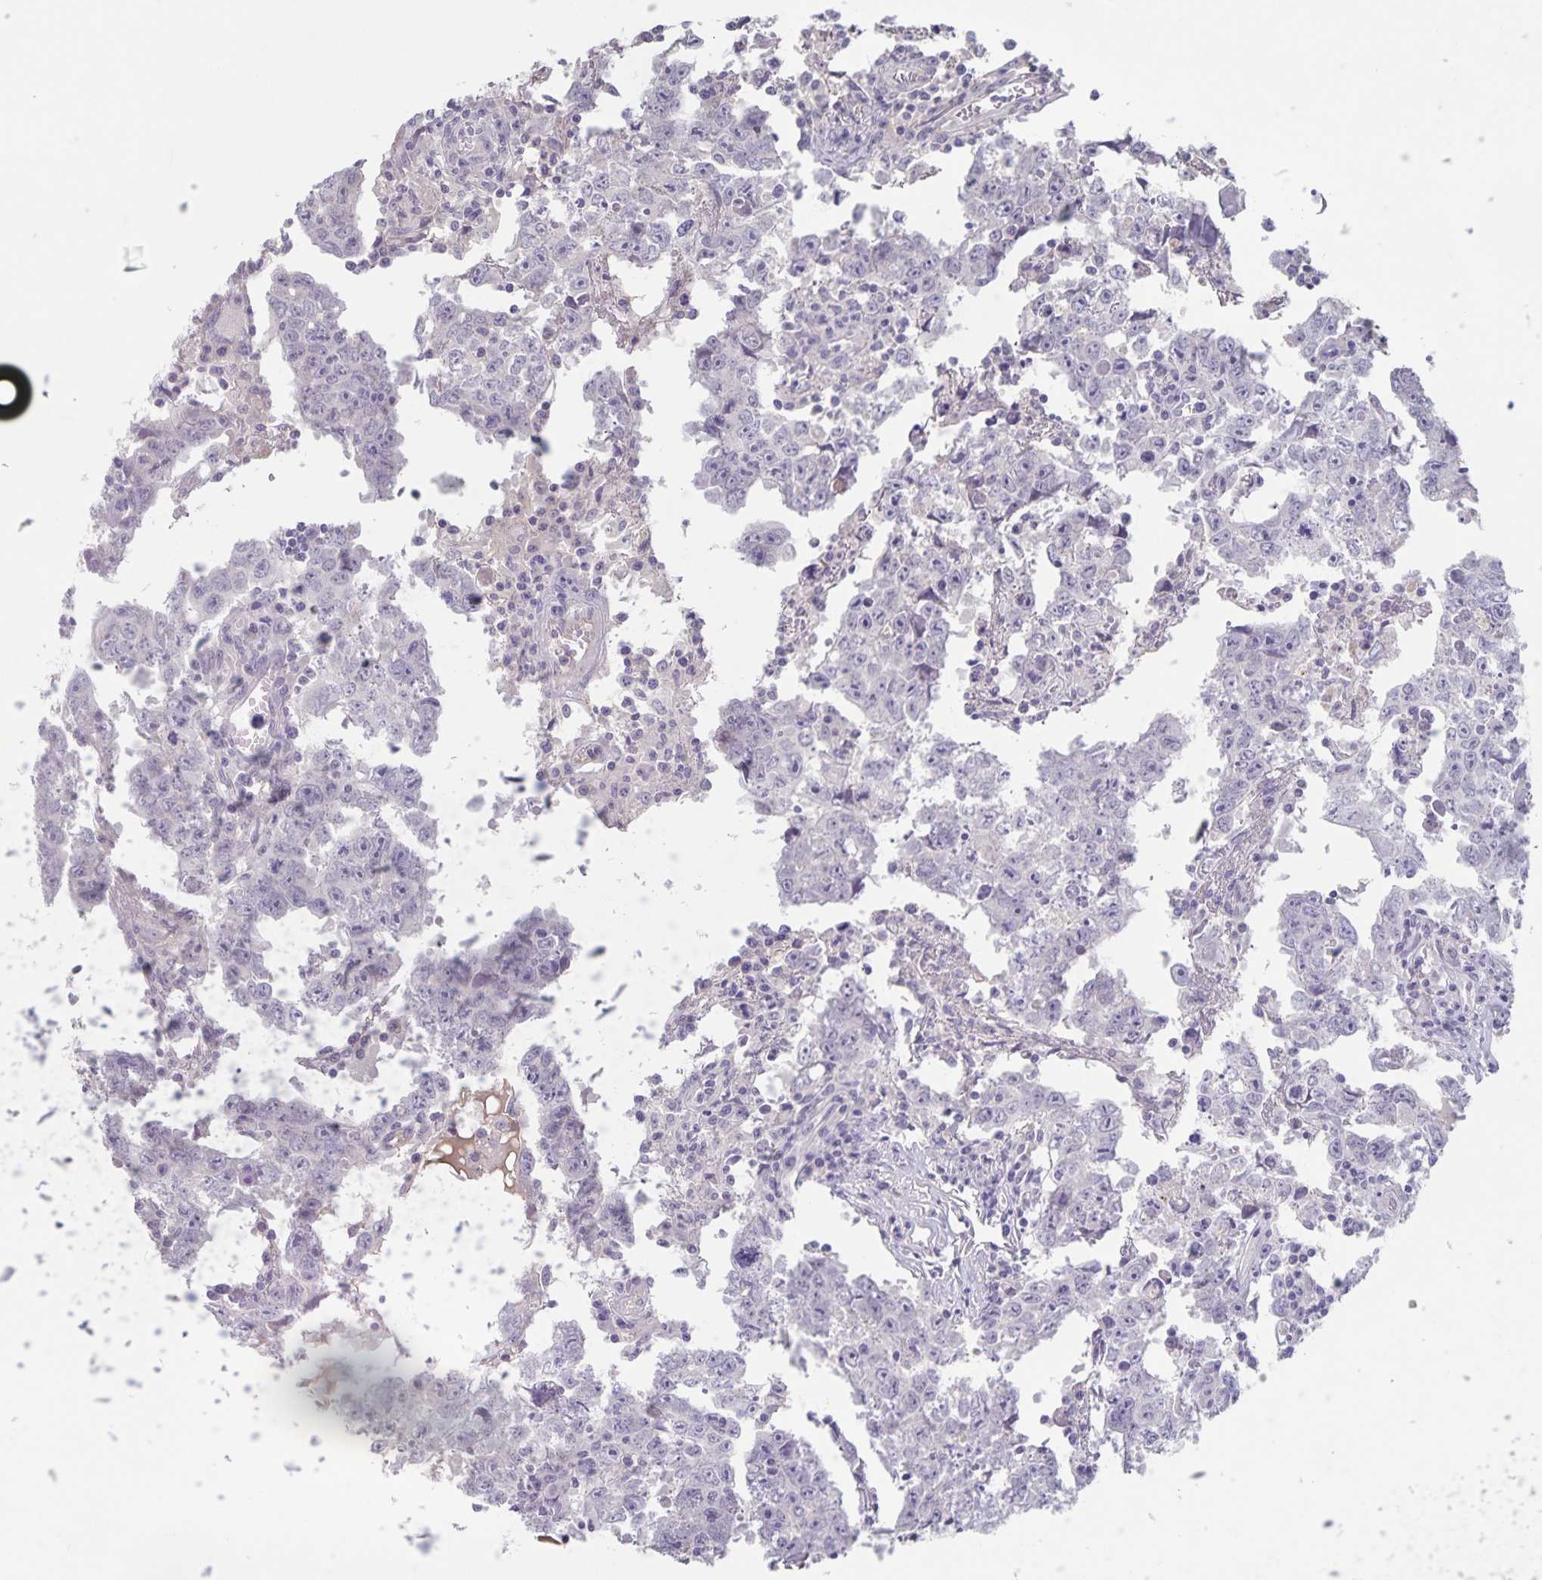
{"staining": {"intensity": "negative", "quantity": "none", "location": "none"}, "tissue": "testis cancer", "cell_type": "Tumor cells", "image_type": "cancer", "snomed": [{"axis": "morphology", "description": "Carcinoma, Embryonal, NOS"}, {"axis": "topography", "description": "Testis"}], "caption": "DAB (3,3'-diaminobenzidine) immunohistochemical staining of testis cancer shows no significant positivity in tumor cells.", "gene": "INSL5", "patient": {"sex": "male", "age": 22}}